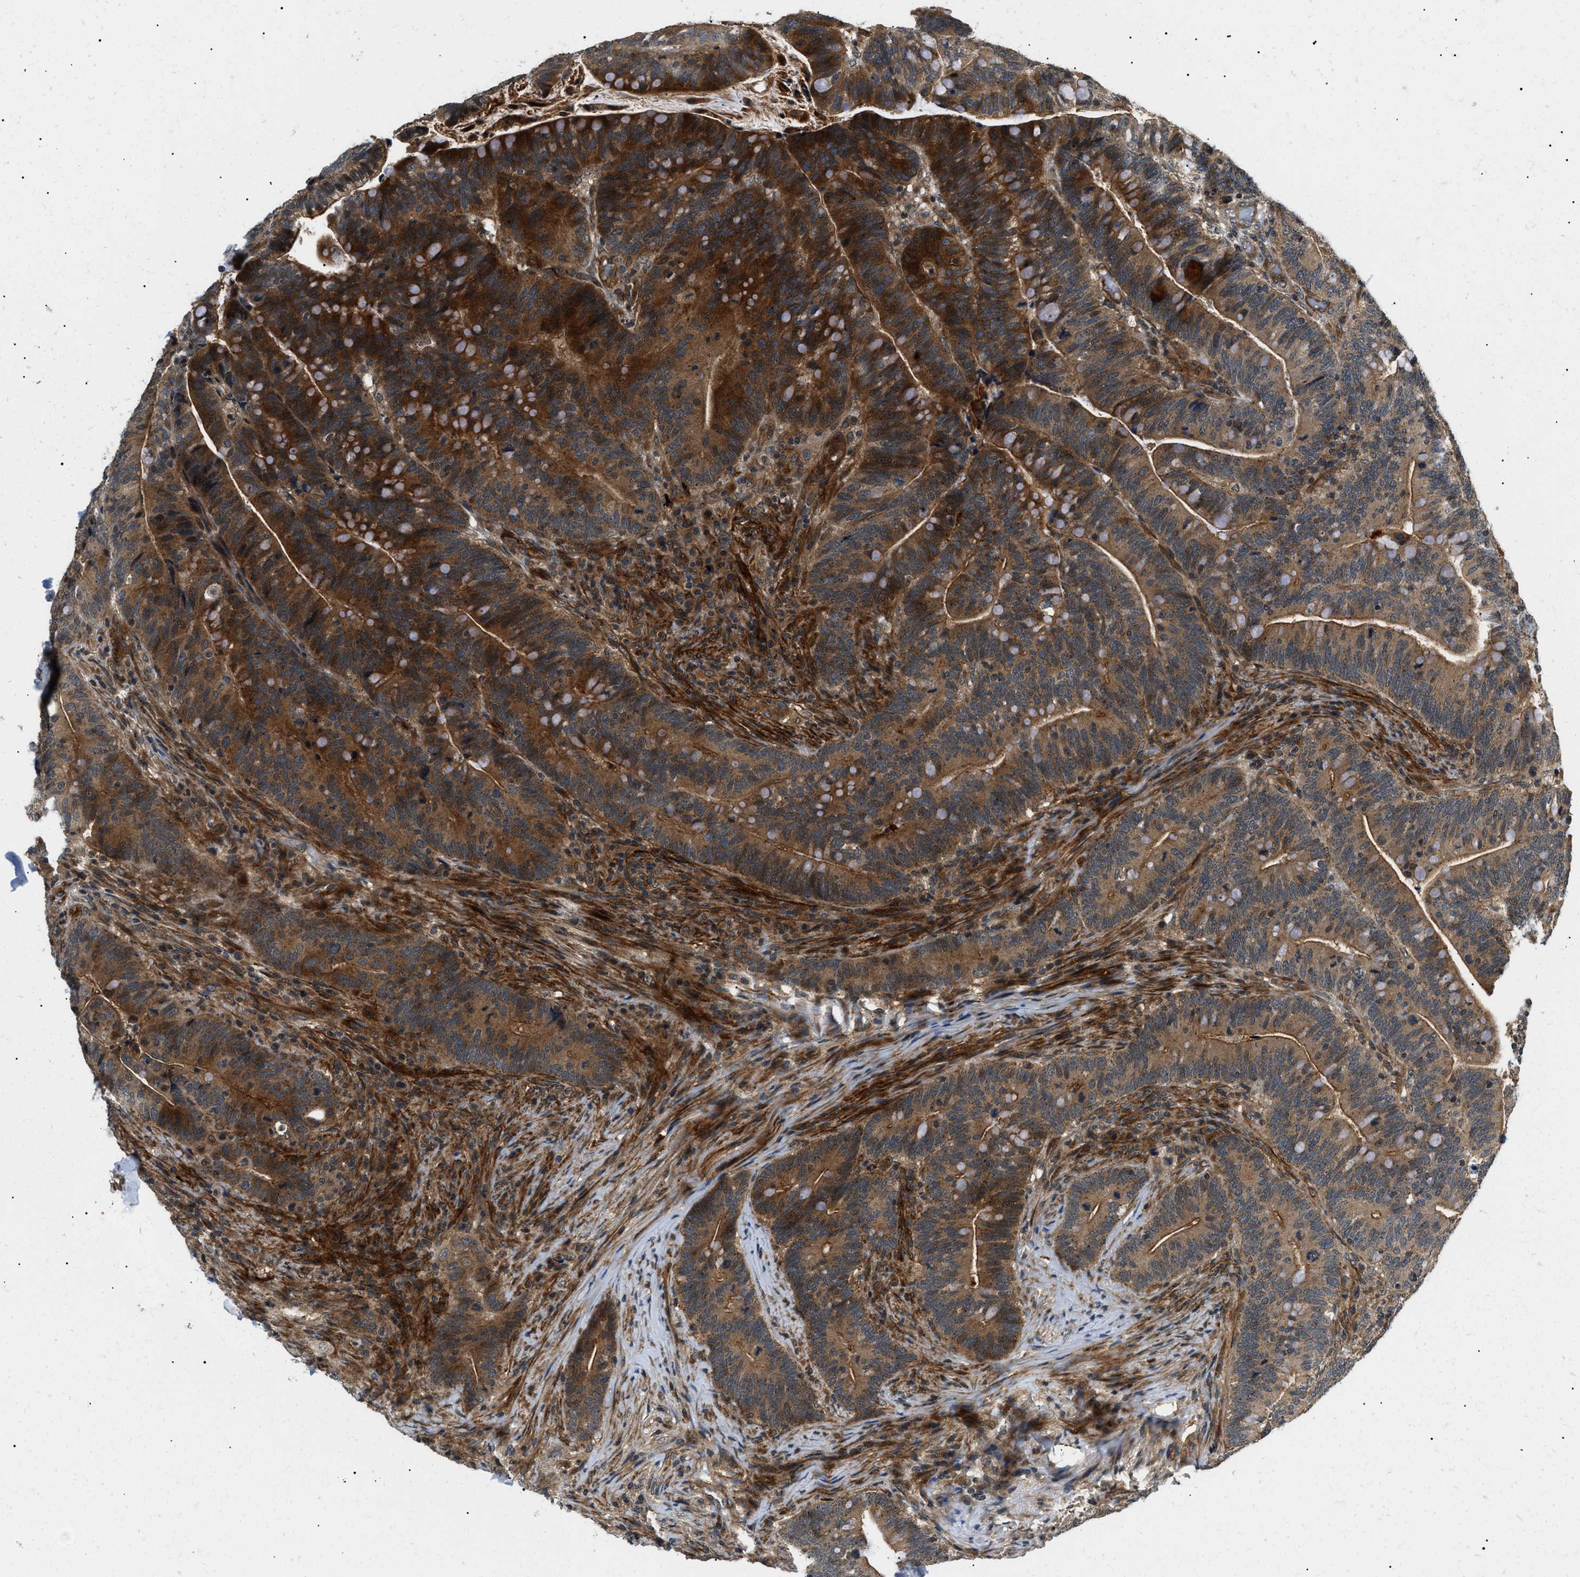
{"staining": {"intensity": "strong", "quantity": ">75%", "location": "cytoplasmic/membranous"}, "tissue": "colorectal cancer", "cell_type": "Tumor cells", "image_type": "cancer", "snomed": [{"axis": "morphology", "description": "Normal tissue, NOS"}, {"axis": "morphology", "description": "Adenocarcinoma, NOS"}, {"axis": "topography", "description": "Colon"}], "caption": "Adenocarcinoma (colorectal) was stained to show a protein in brown. There is high levels of strong cytoplasmic/membranous expression in about >75% of tumor cells.", "gene": "ATP6AP1", "patient": {"sex": "female", "age": 66}}